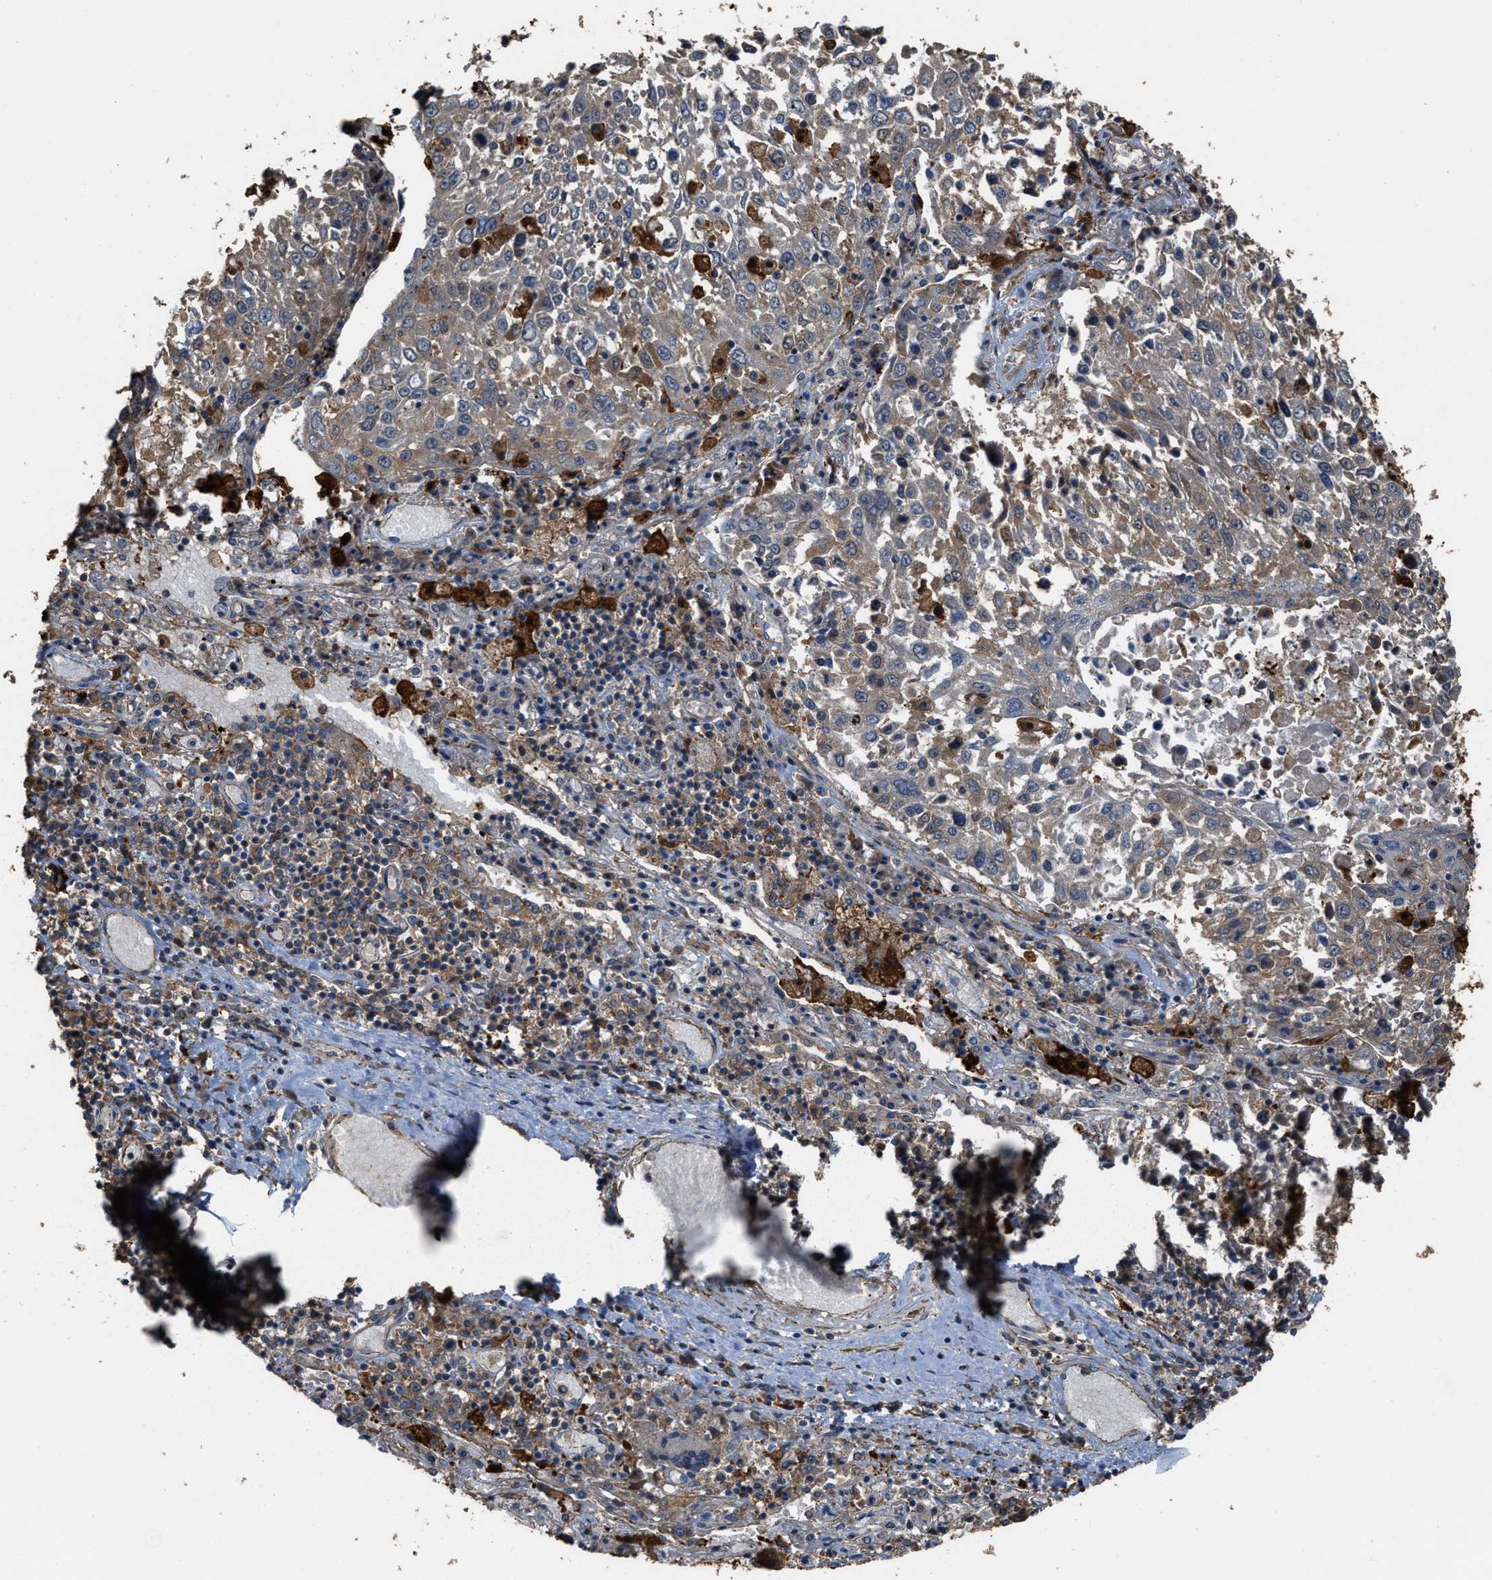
{"staining": {"intensity": "weak", "quantity": "25%-75%", "location": "cytoplasmic/membranous"}, "tissue": "lung cancer", "cell_type": "Tumor cells", "image_type": "cancer", "snomed": [{"axis": "morphology", "description": "Squamous cell carcinoma, NOS"}, {"axis": "topography", "description": "Lung"}], "caption": "A brown stain labels weak cytoplasmic/membranous staining of a protein in squamous cell carcinoma (lung) tumor cells.", "gene": "ATIC", "patient": {"sex": "male", "age": 65}}